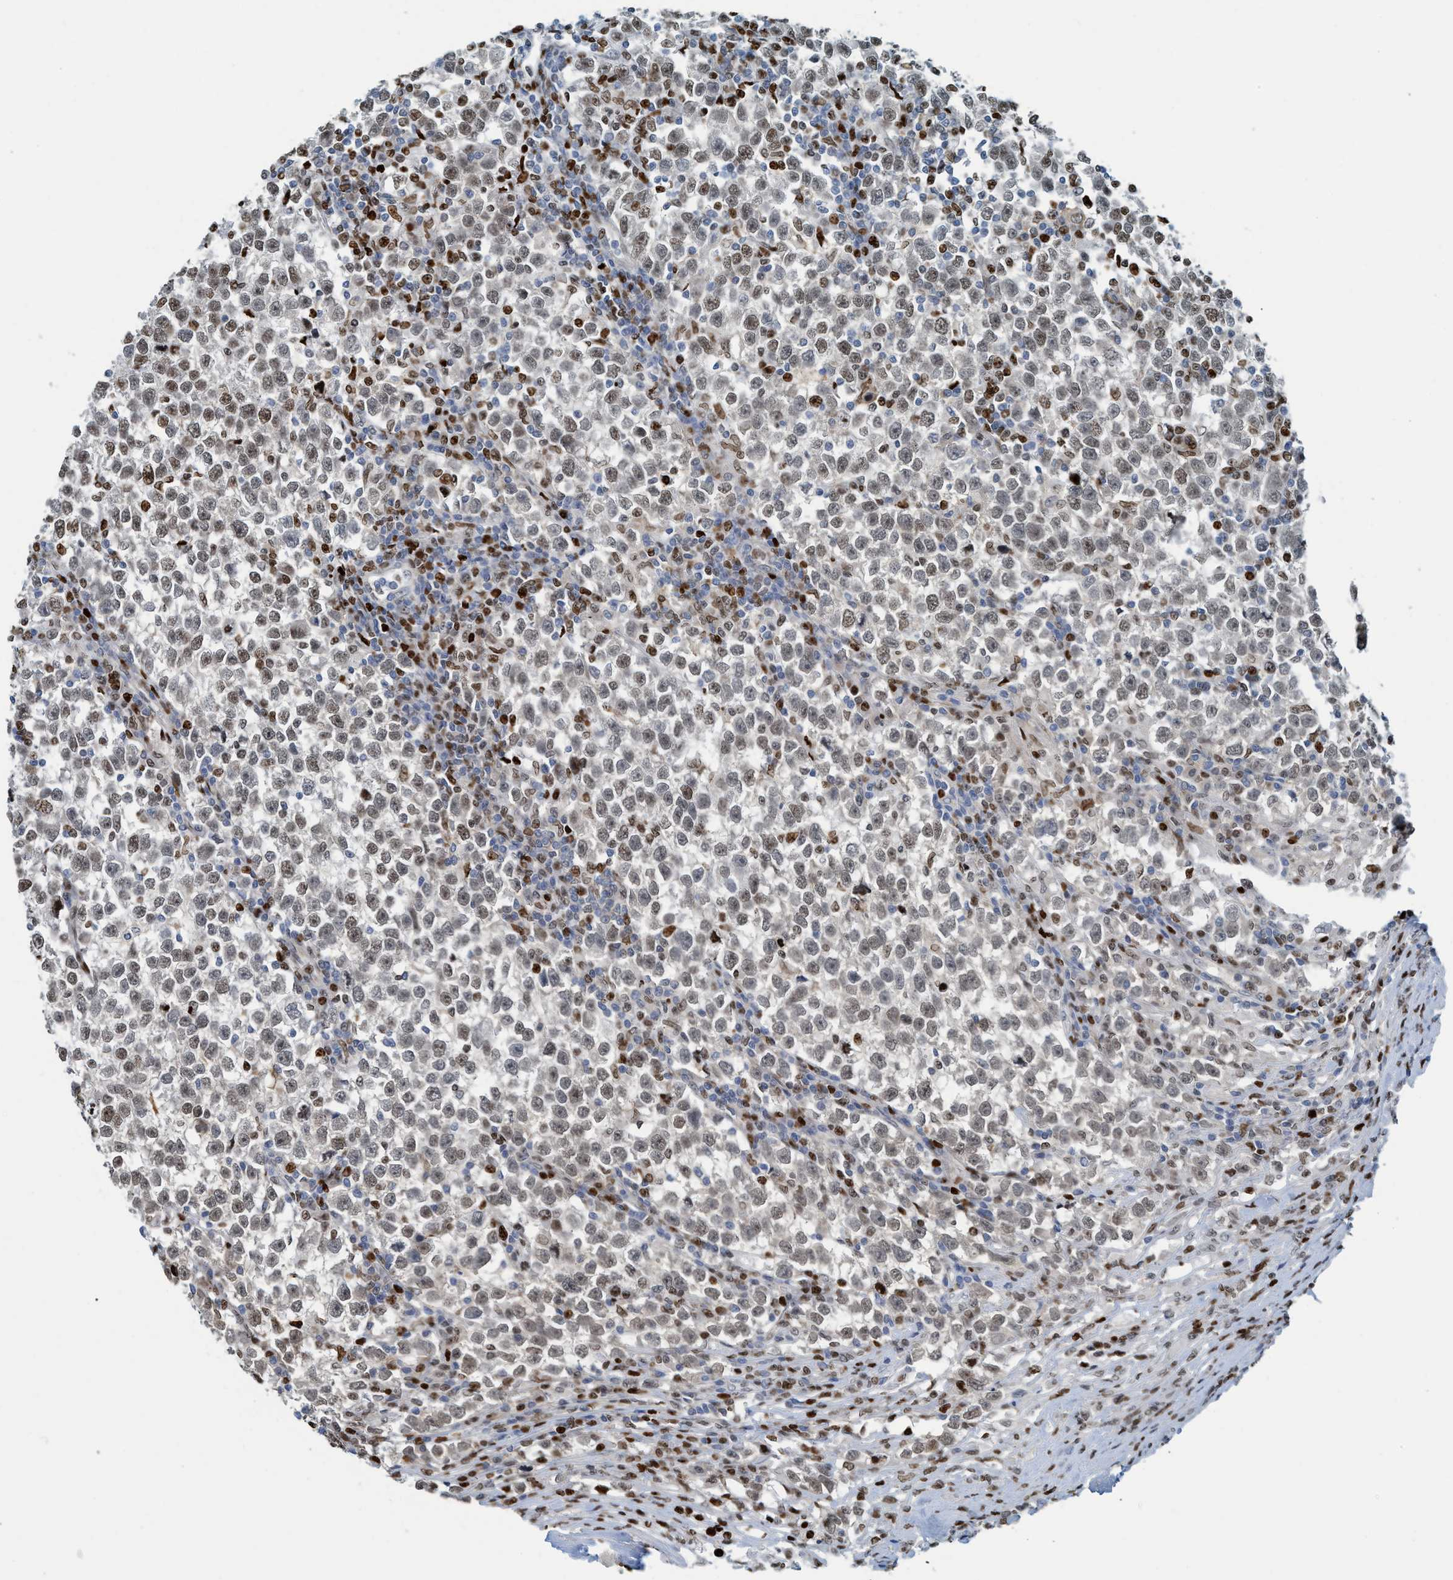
{"staining": {"intensity": "weak", "quantity": ">75%", "location": "nuclear"}, "tissue": "testis cancer", "cell_type": "Tumor cells", "image_type": "cancer", "snomed": [{"axis": "morphology", "description": "Normal tissue, NOS"}, {"axis": "morphology", "description": "Seminoma, NOS"}, {"axis": "topography", "description": "Testis"}], "caption": "About >75% of tumor cells in human testis cancer display weak nuclear protein staining as visualized by brown immunohistochemical staining.", "gene": "SH3D19", "patient": {"sex": "male", "age": 43}}